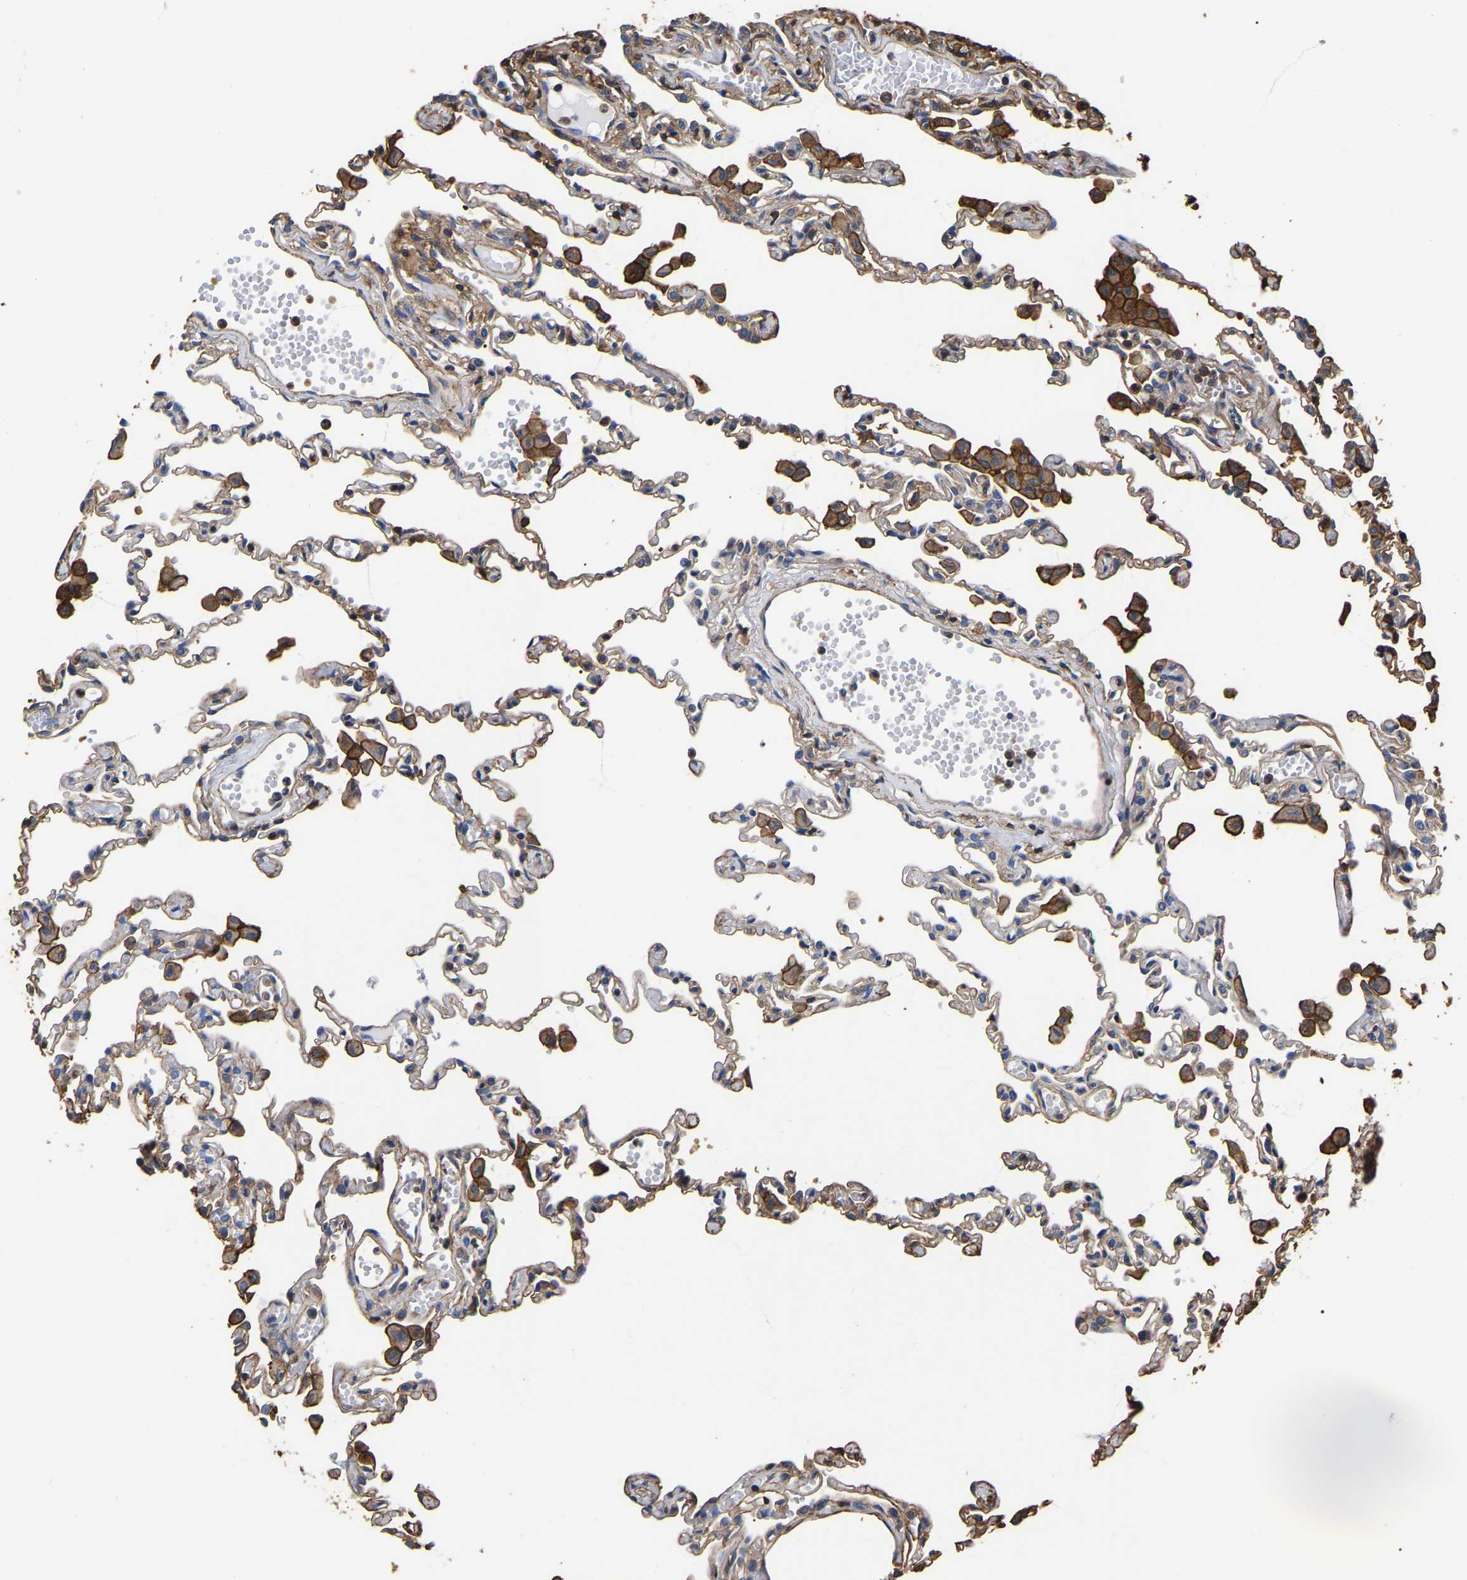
{"staining": {"intensity": "weak", "quantity": "<25%", "location": "cytoplasmic/membranous"}, "tissue": "lung", "cell_type": "Alveolar cells", "image_type": "normal", "snomed": [{"axis": "morphology", "description": "Normal tissue, NOS"}, {"axis": "topography", "description": "Bronchus"}, {"axis": "topography", "description": "Lung"}], "caption": "Immunohistochemistry micrograph of benign lung stained for a protein (brown), which exhibits no positivity in alveolar cells. (DAB immunohistochemistry (IHC), high magnification).", "gene": "ARMT1", "patient": {"sex": "female", "age": 49}}